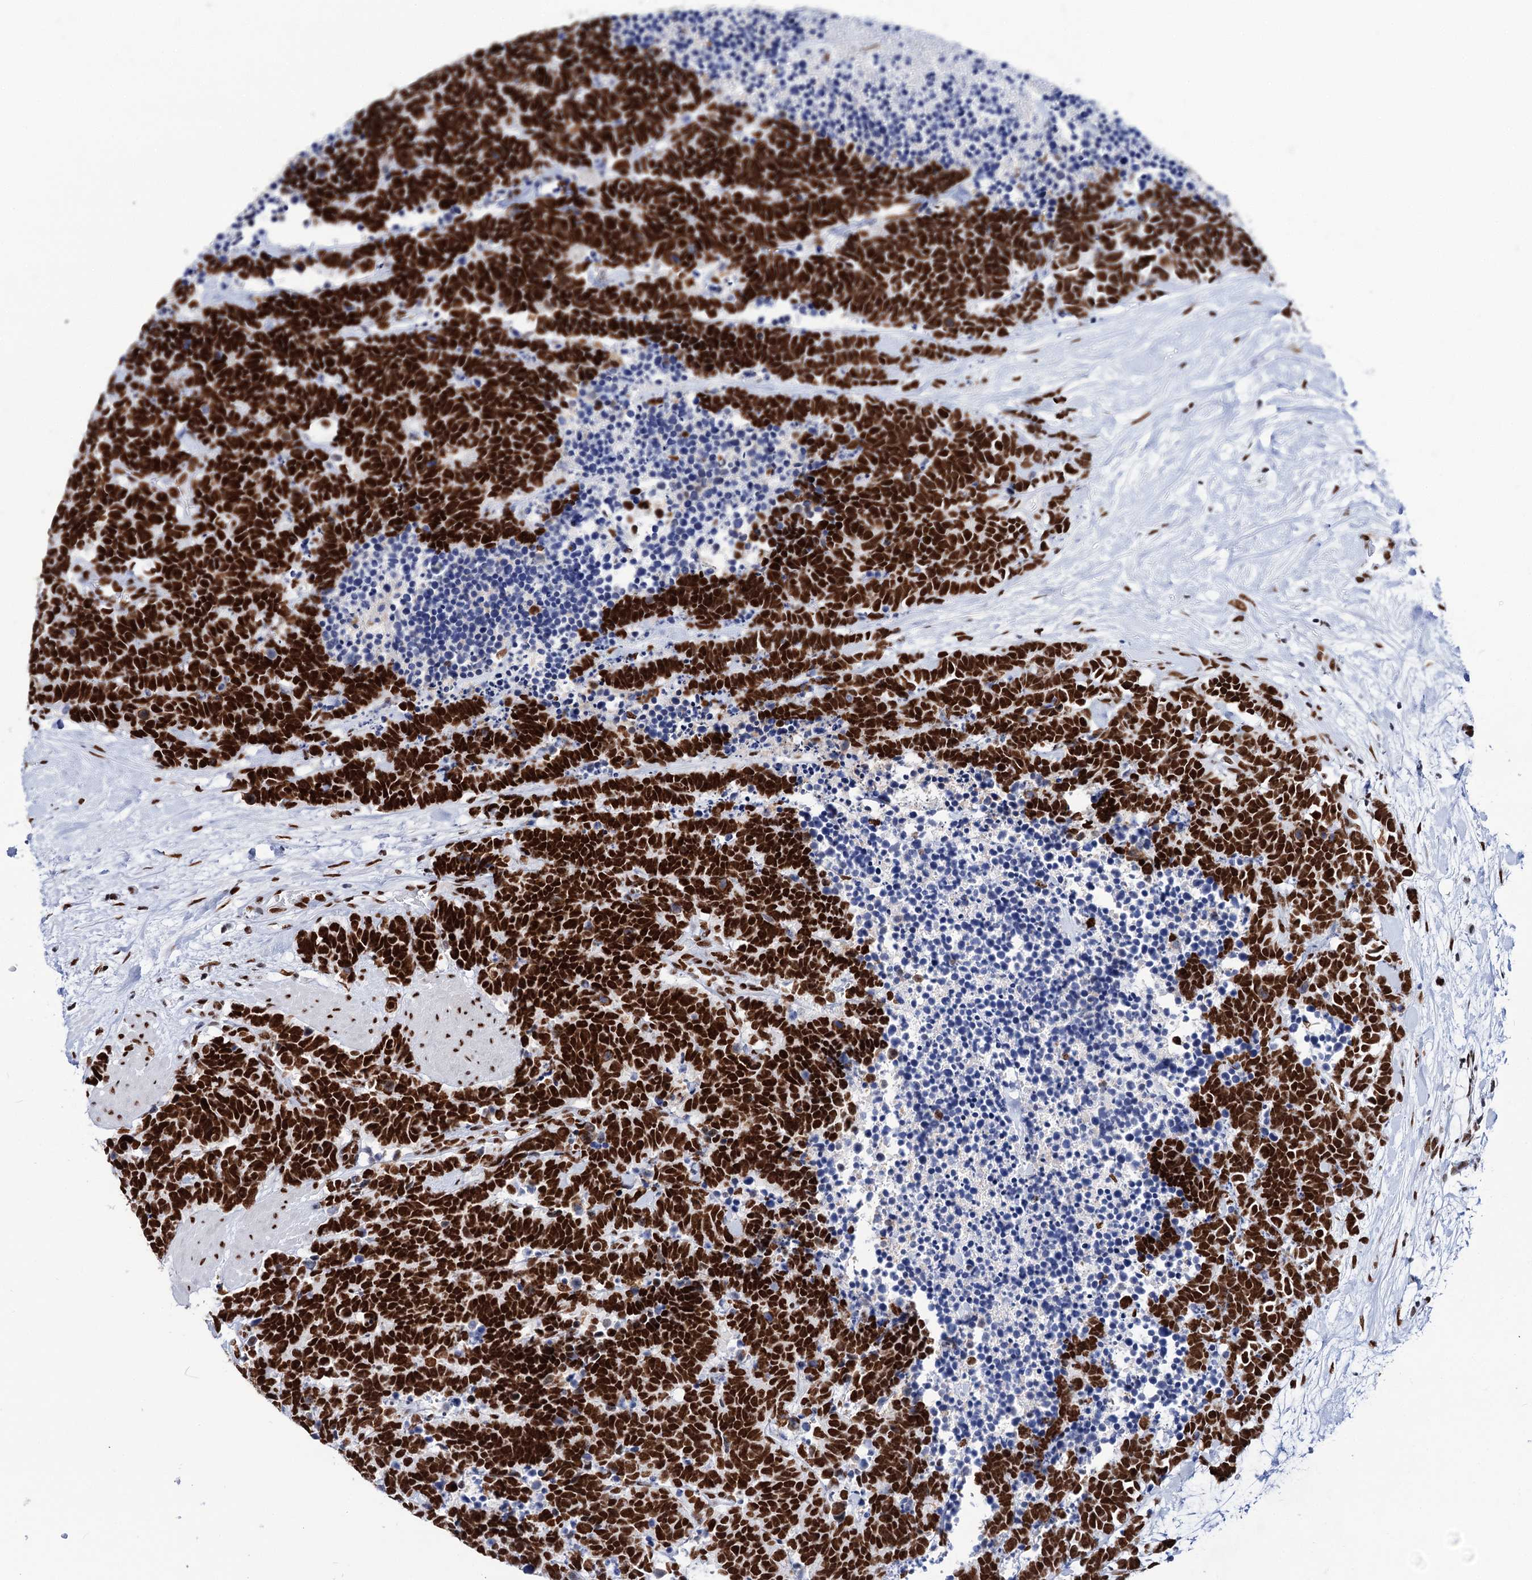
{"staining": {"intensity": "strong", "quantity": ">75%", "location": "nuclear"}, "tissue": "carcinoid", "cell_type": "Tumor cells", "image_type": "cancer", "snomed": [{"axis": "morphology", "description": "Carcinoma, NOS"}, {"axis": "morphology", "description": "Carcinoid, malignant, NOS"}, {"axis": "topography", "description": "Urinary bladder"}], "caption": "Carcinoma stained for a protein demonstrates strong nuclear positivity in tumor cells. (Brightfield microscopy of DAB IHC at high magnification).", "gene": "MATR3", "patient": {"sex": "male", "age": 57}}